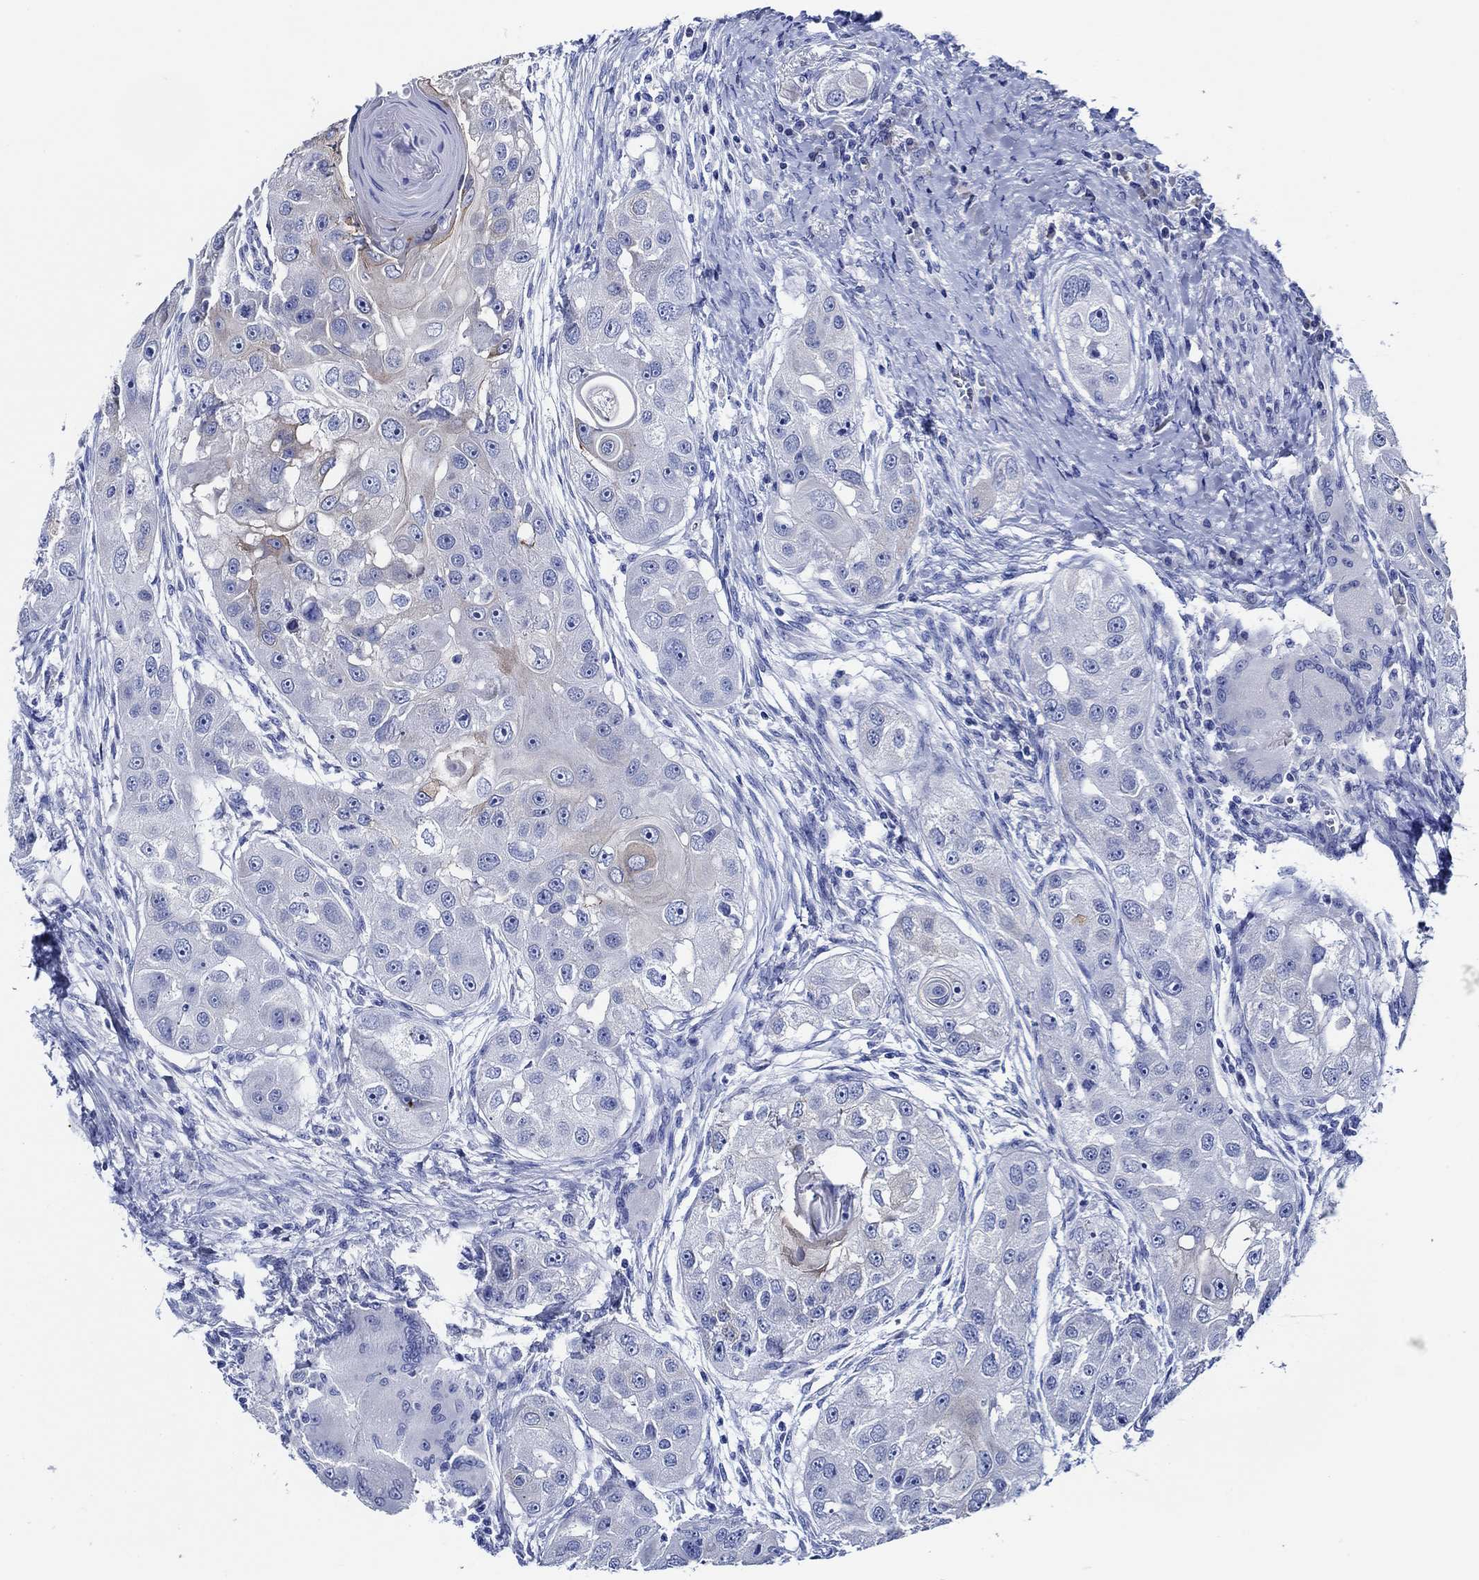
{"staining": {"intensity": "negative", "quantity": "none", "location": "none"}, "tissue": "head and neck cancer", "cell_type": "Tumor cells", "image_type": "cancer", "snomed": [{"axis": "morphology", "description": "Squamous cell carcinoma, NOS"}, {"axis": "topography", "description": "Head-Neck"}], "caption": "Immunohistochemistry of human head and neck squamous cell carcinoma displays no staining in tumor cells. Brightfield microscopy of IHC stained with DAB (3,3'-diaminobenzidine) (brown) and hematoxylin (blue), captured at high magnification.", "gene": "WDR62", "patient": {"sex": "male", "age": 51}}